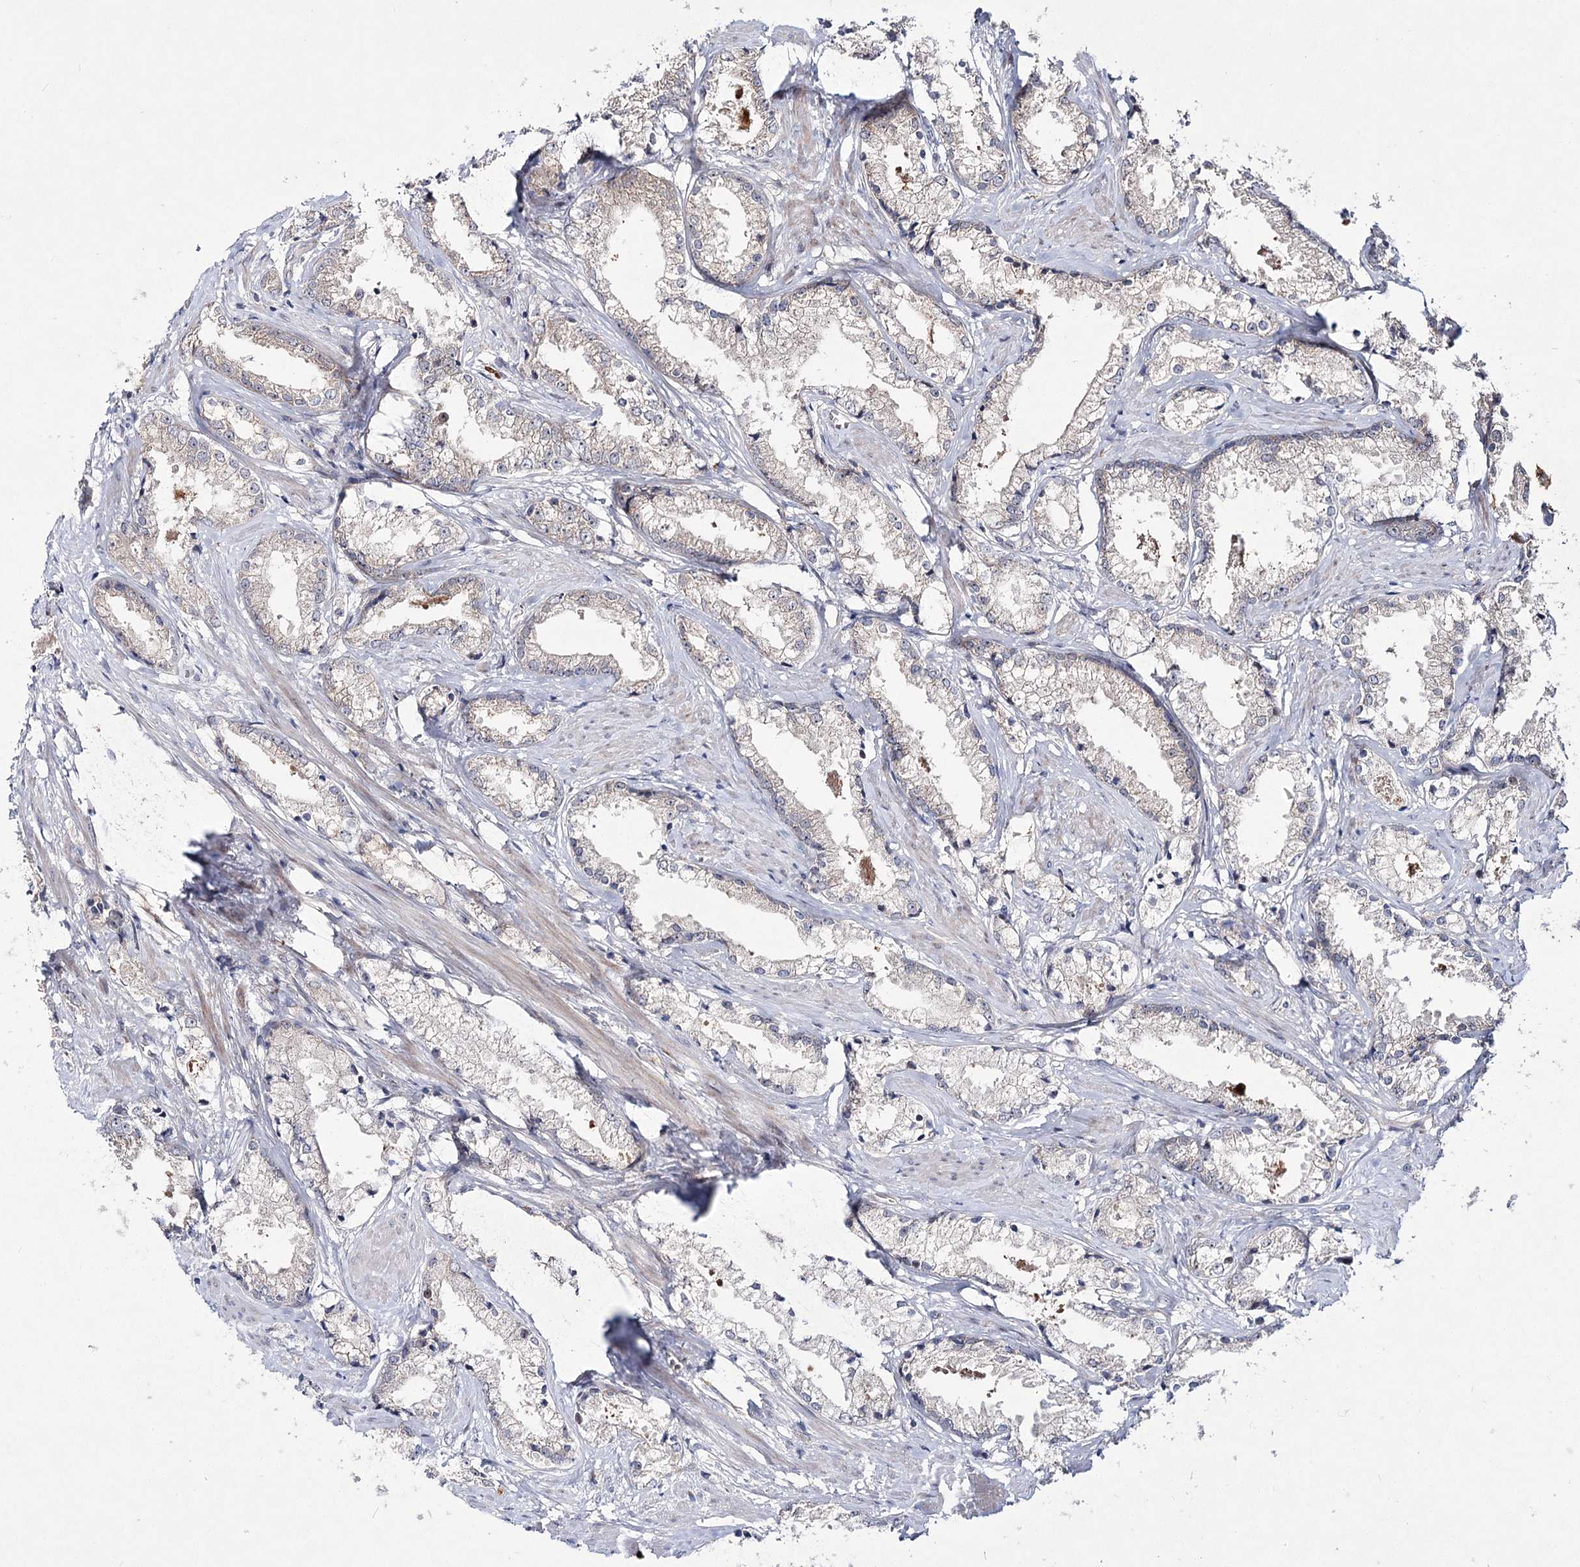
{"staining": {"intensity": "weak", "quantity": "<25%", "location": "cytoplasmic/membranous"}, "tissue": "prostate cancer", "cell_type": "Tumor cells", "image_type": "cancer", "snomed": [{"axis": "morphology", "description": "Adenocarcinoma, High grade"}, {"axis": "topography", "description": "Prostate"}], "caption": "This is an immunohistochemistry image of prostate adenocarcinoma (high-grade). There is no staining in tumor cells.", "gene": "ARHGAP32", "patient": {"sex": "male", "age": 66}}